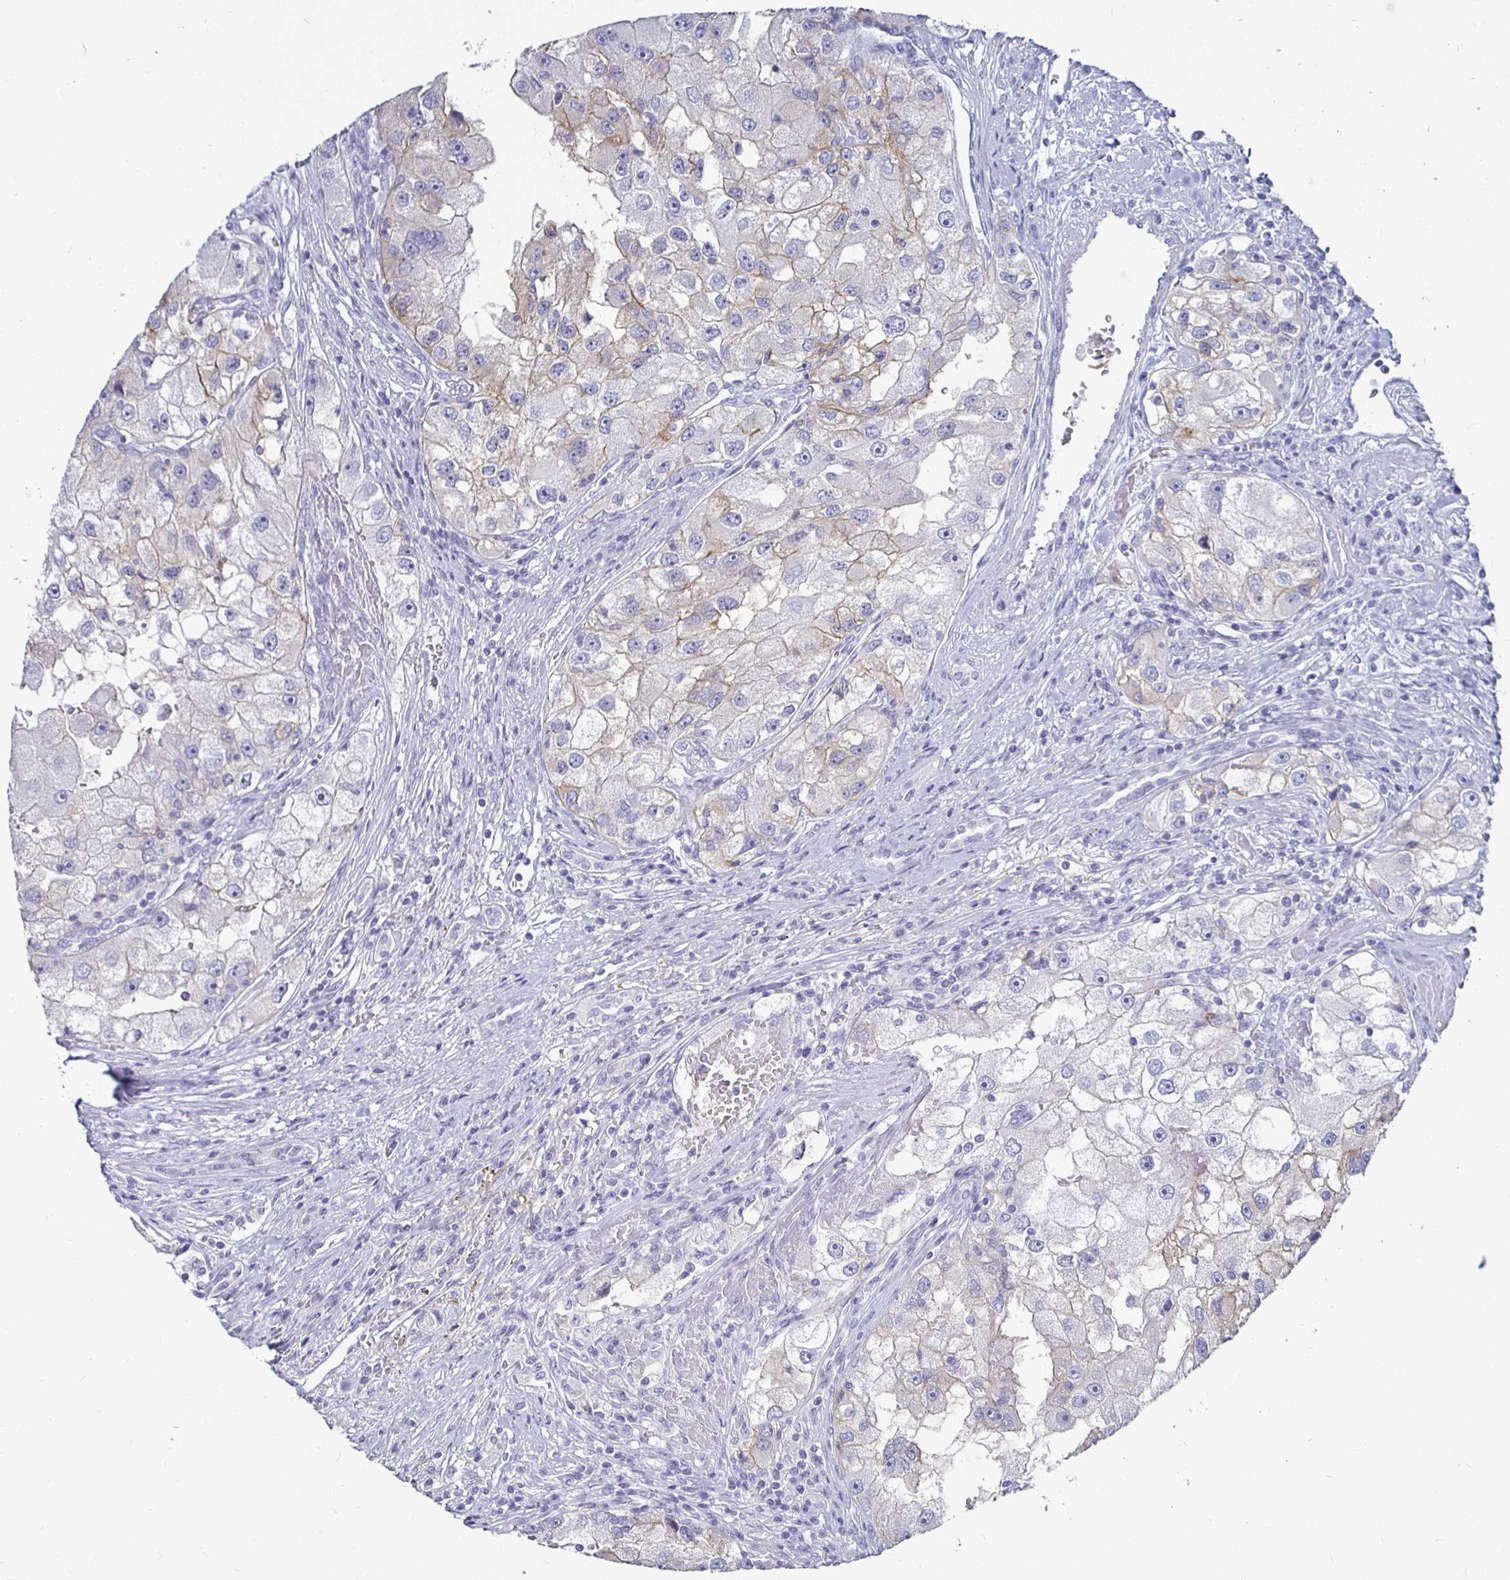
{"staining": {"intensity": "negative", "quantity": "none", "location": "none"}, "tissue": "renal cancer", "cell_type": "Tumor cells", "image_type": "cancer", "snomed": [{"axis": "morphology", "description": "Adenocarcinoma, NOS"}, {"axis": "topography", "description": "Kidney"}], "caption": "Immunohistochemistry (IHC) photomicrograph of human renal cancer (adenocarcinoma) stained for a protein (brown), which reveals no expression in tumor cells.", "gene": "CA9", "patient": {"sex": "male", "age": 63}}